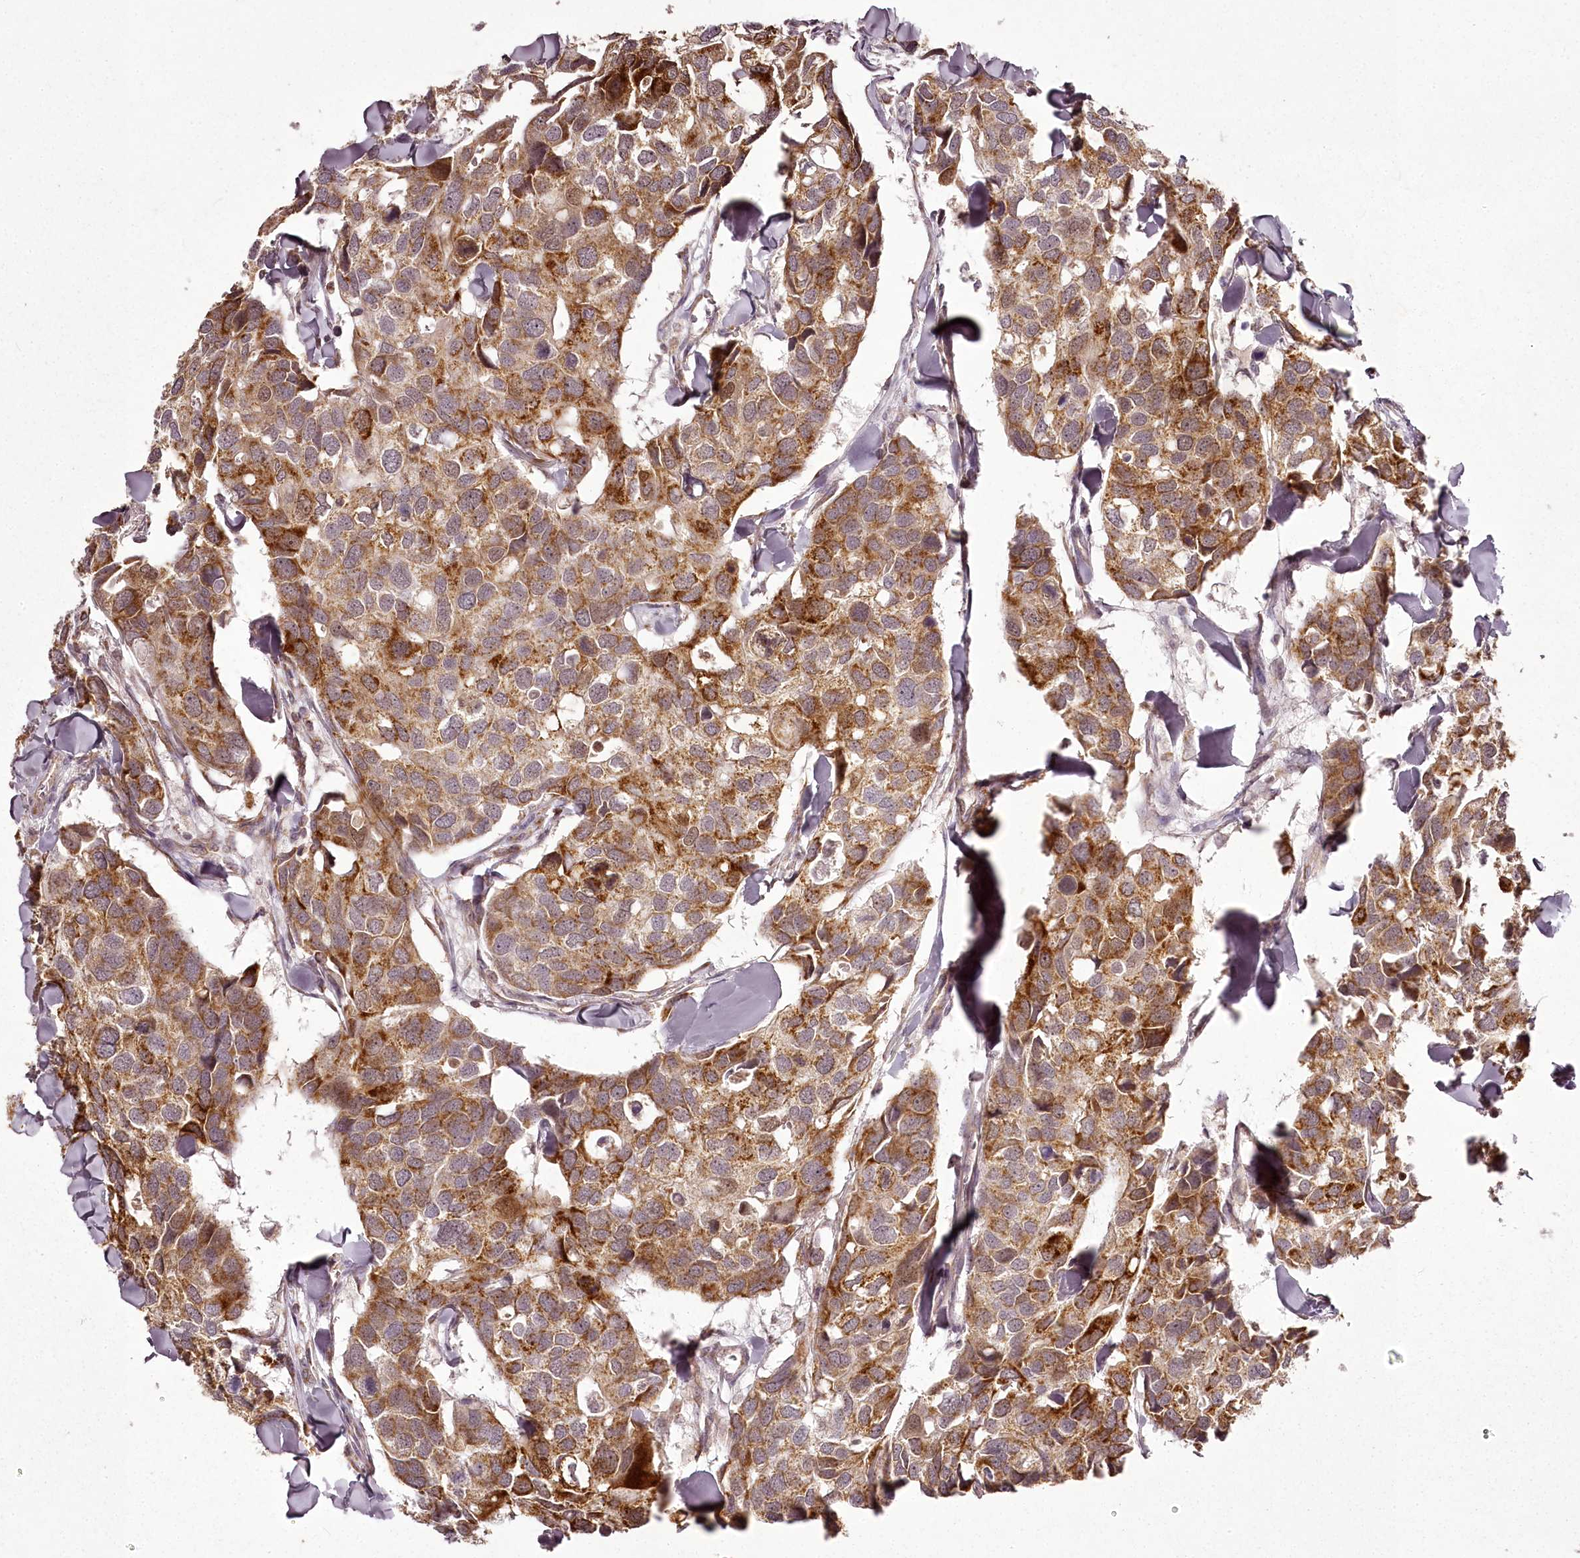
{"staining": {"intensity": "strong", "quantity": ">75%", "location": "cytoplasmic/membranous"}, "tissue": "breast cancer", "cell_type": "Tumor cells", "image_type": "cancer", "snomed": [{"axis": "morphology", "description": "Duct carcinoma"}, {"axis": "topography", "description": "Breast"}], "caption": "A brown stain labels strong cytoplasmic/membranous staining of a protein in human breast cancer (intraductal carcinoma) tumor cells. Nuclei are stained in blue.", "gene": "CHCHD2", "patient": {"sex": "female", "age": 83}}